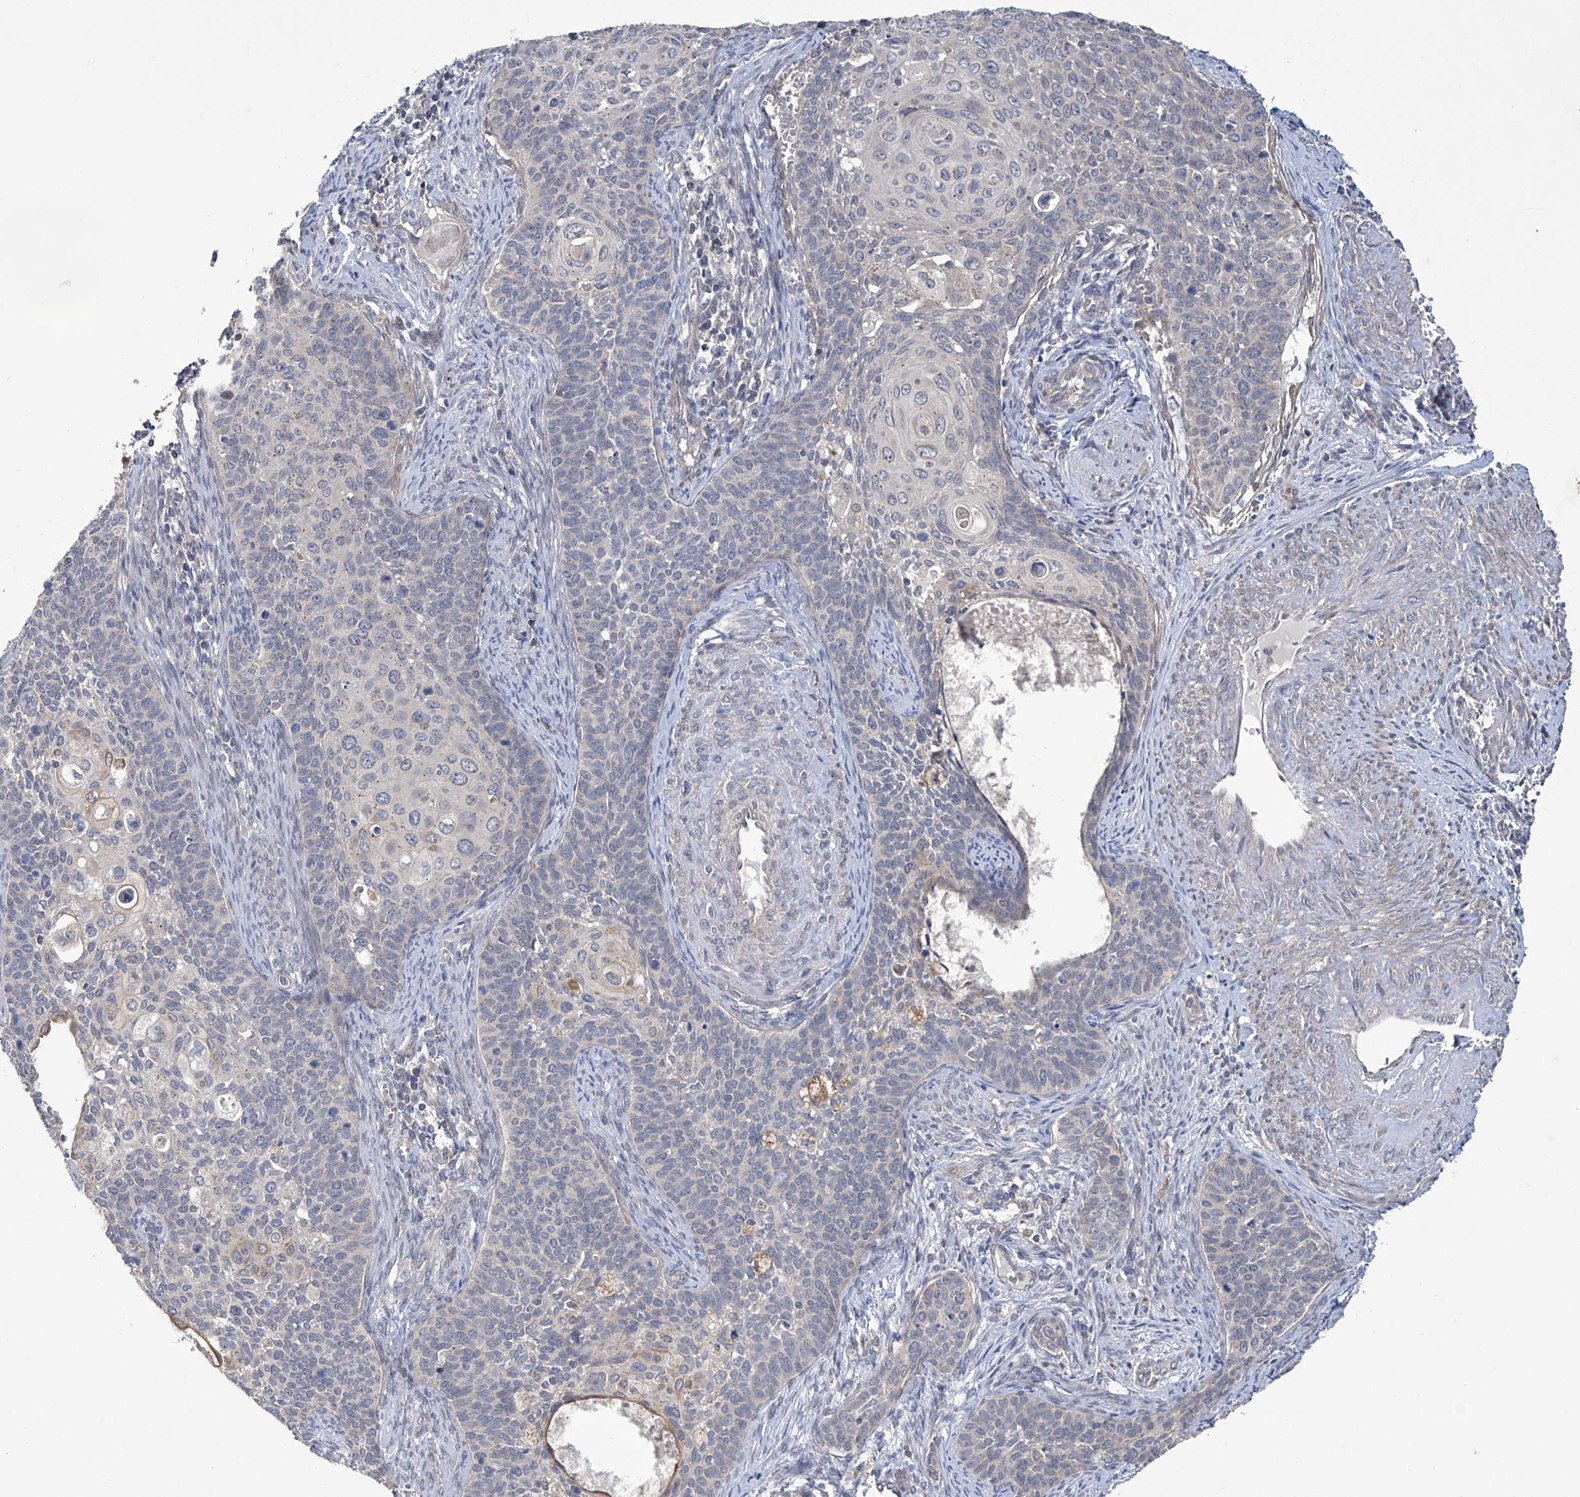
{"staining": {"intensity": "negative", "quantity": "none", "location": "none"}, "tissue": "cervical cancer", "cell_type": "Tumor cells", "image_type": "cancer", "snomed": [{"axis": "morphology", "description": "Squamous cell carcinoma, NOS"}, {"axis": "topography", "description": "Cervix"}], "caption": "A high-resolution histopathology image shows immunohistochemistry staining of squamous cell carcinoma (cervical), which displays no significant staining in tumor cells.", "gene": "TRIM60", "patient": {"sex": "female", "age": 33}}